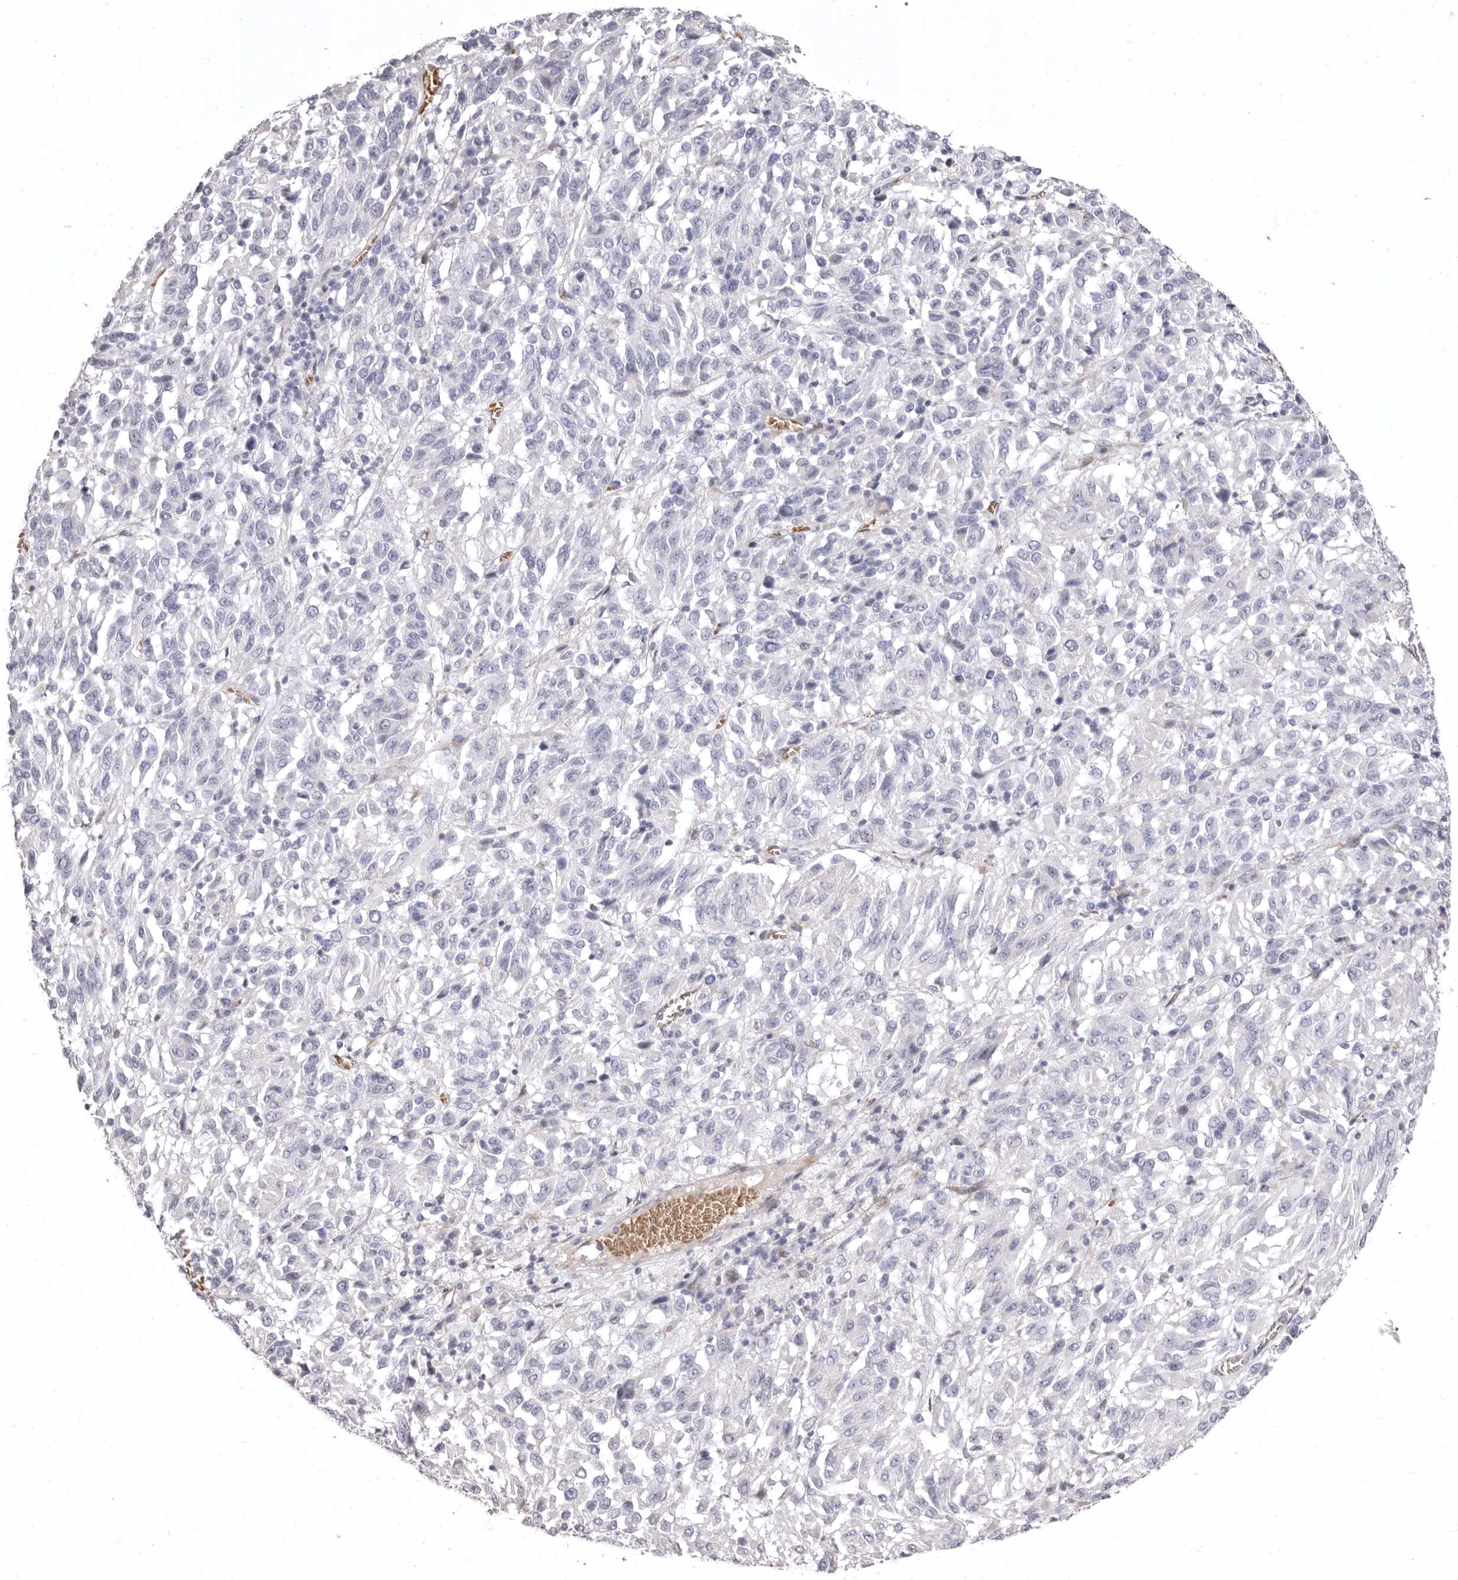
{"staining": {"intensity": "negative", "quantity": "none", "location": "none"}, "tissue": "melanoma", "cell_type": "Tumor cells", "image_type": "cancer", "snomed": [{"axis": "morphology", "description": "Malignant melanoma, Metastatic site"}, {"axis": "topography", "description": "Lung"}], "caption": "A micrograph of human melanoma is negative for staining in tumor cells.", "gene": "AIDA", "patient": {"sex": "male", "age": 64}}